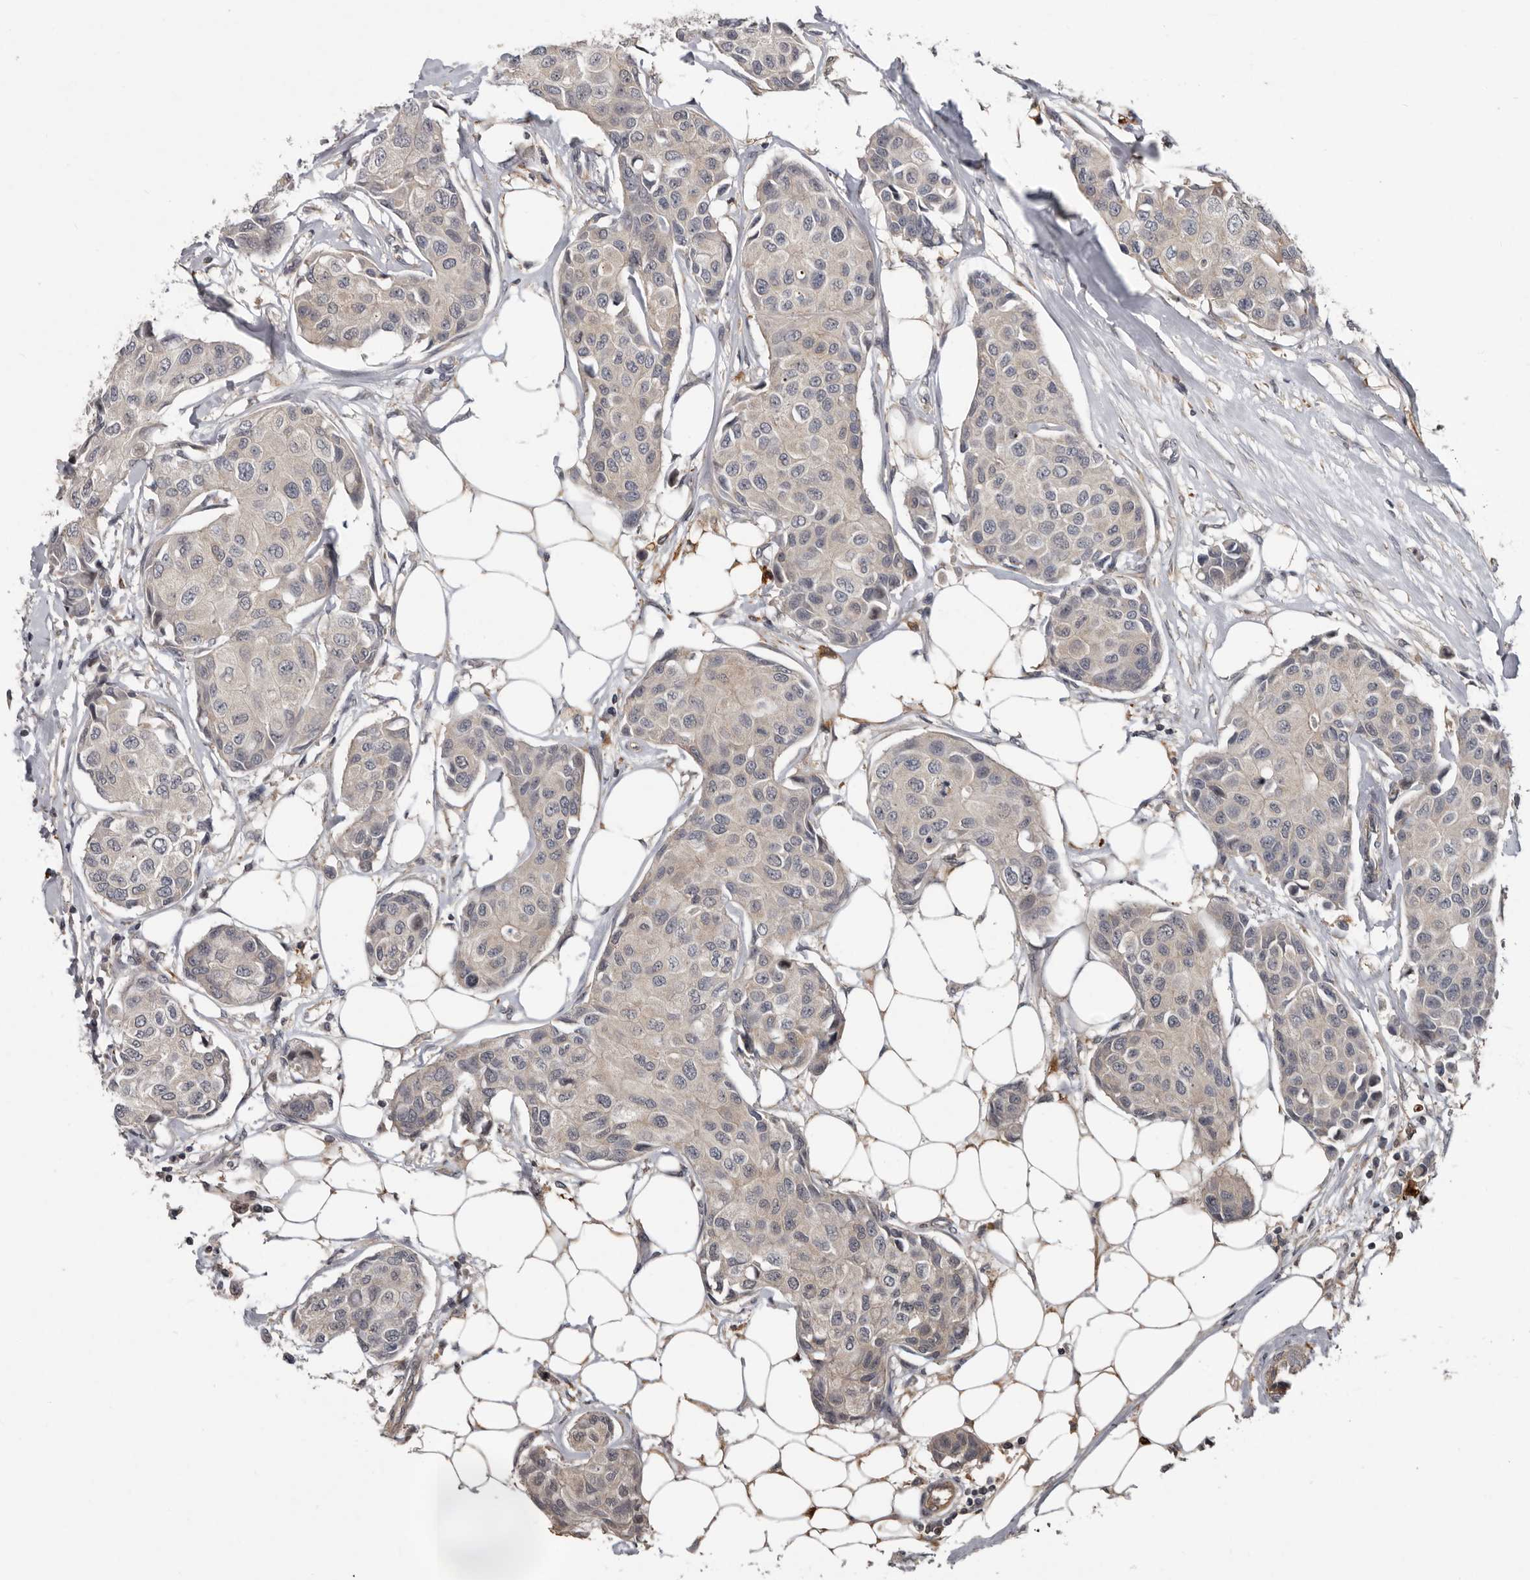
{"staining": {"intensity": "negative", "quantity": "none", "location": "none"}, "tissue": "breast cancer", "cell_type": "Tumor cells", "image_type": "cancer", "snomed": [{"axis": "morphology", "description": "Duct carcinoma"}, {"axis": "topography", "description": "Breast"}], "caption": "The IHC image has no significant expression in tumor cells of breast infiltrating ductal carcinoma tissue. Brightfield microscopy of immunohistochemistry (IHC) stained with DAB (3,3'-diaminobenzidine) (brown) and hematoxylin (blue), captured at high magnification.", "gene": "FGFR4", "patient": {"sex": "female", "age": 80}}